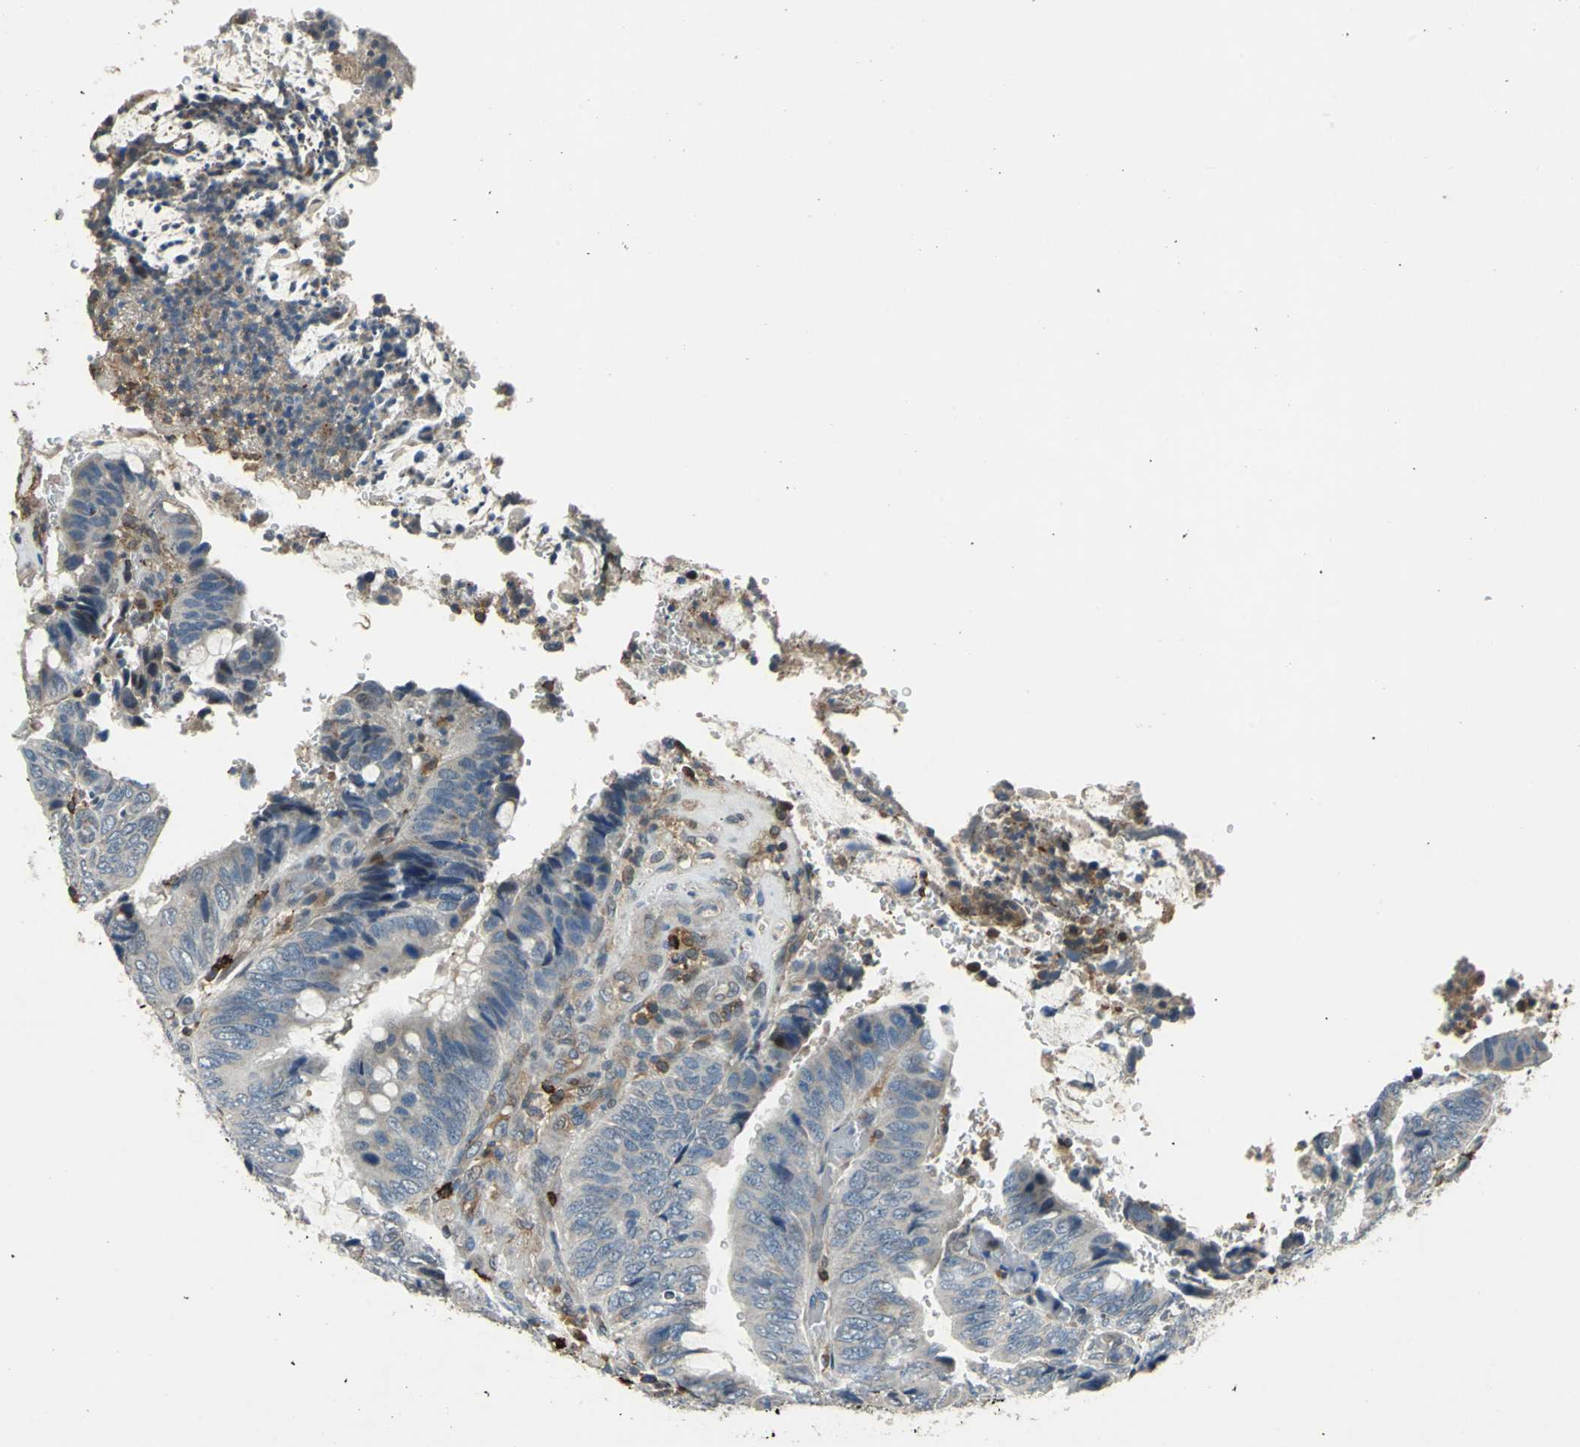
{"staining": {"intensity": "moderate", "quantity": "<25%", "location": "cytoplasmic/membranous"}, "tissue": "colorectal cancer", "cell_type": "Tumor cells", "image_type": "cancer", "snomed": [{"axis": "morphology", "description": "Normal tissue, NOS"}, {"axis": "morphology", "description": "Adenocarcinoma, NOS"}, {"axis": "topography", "description": "Rectum"}, {"axis": "topography", "description": "Peripheral nerve tissue"}], "caption": "Immunohistochemical staining of human adenocarcinoma (colorectal) shows low levels of moderate cytoplasmic/membranous expression in approximately <25% of tumor cells.", "gene": "SLC19A2", "patient": {"sex": "male", "age": 92}}